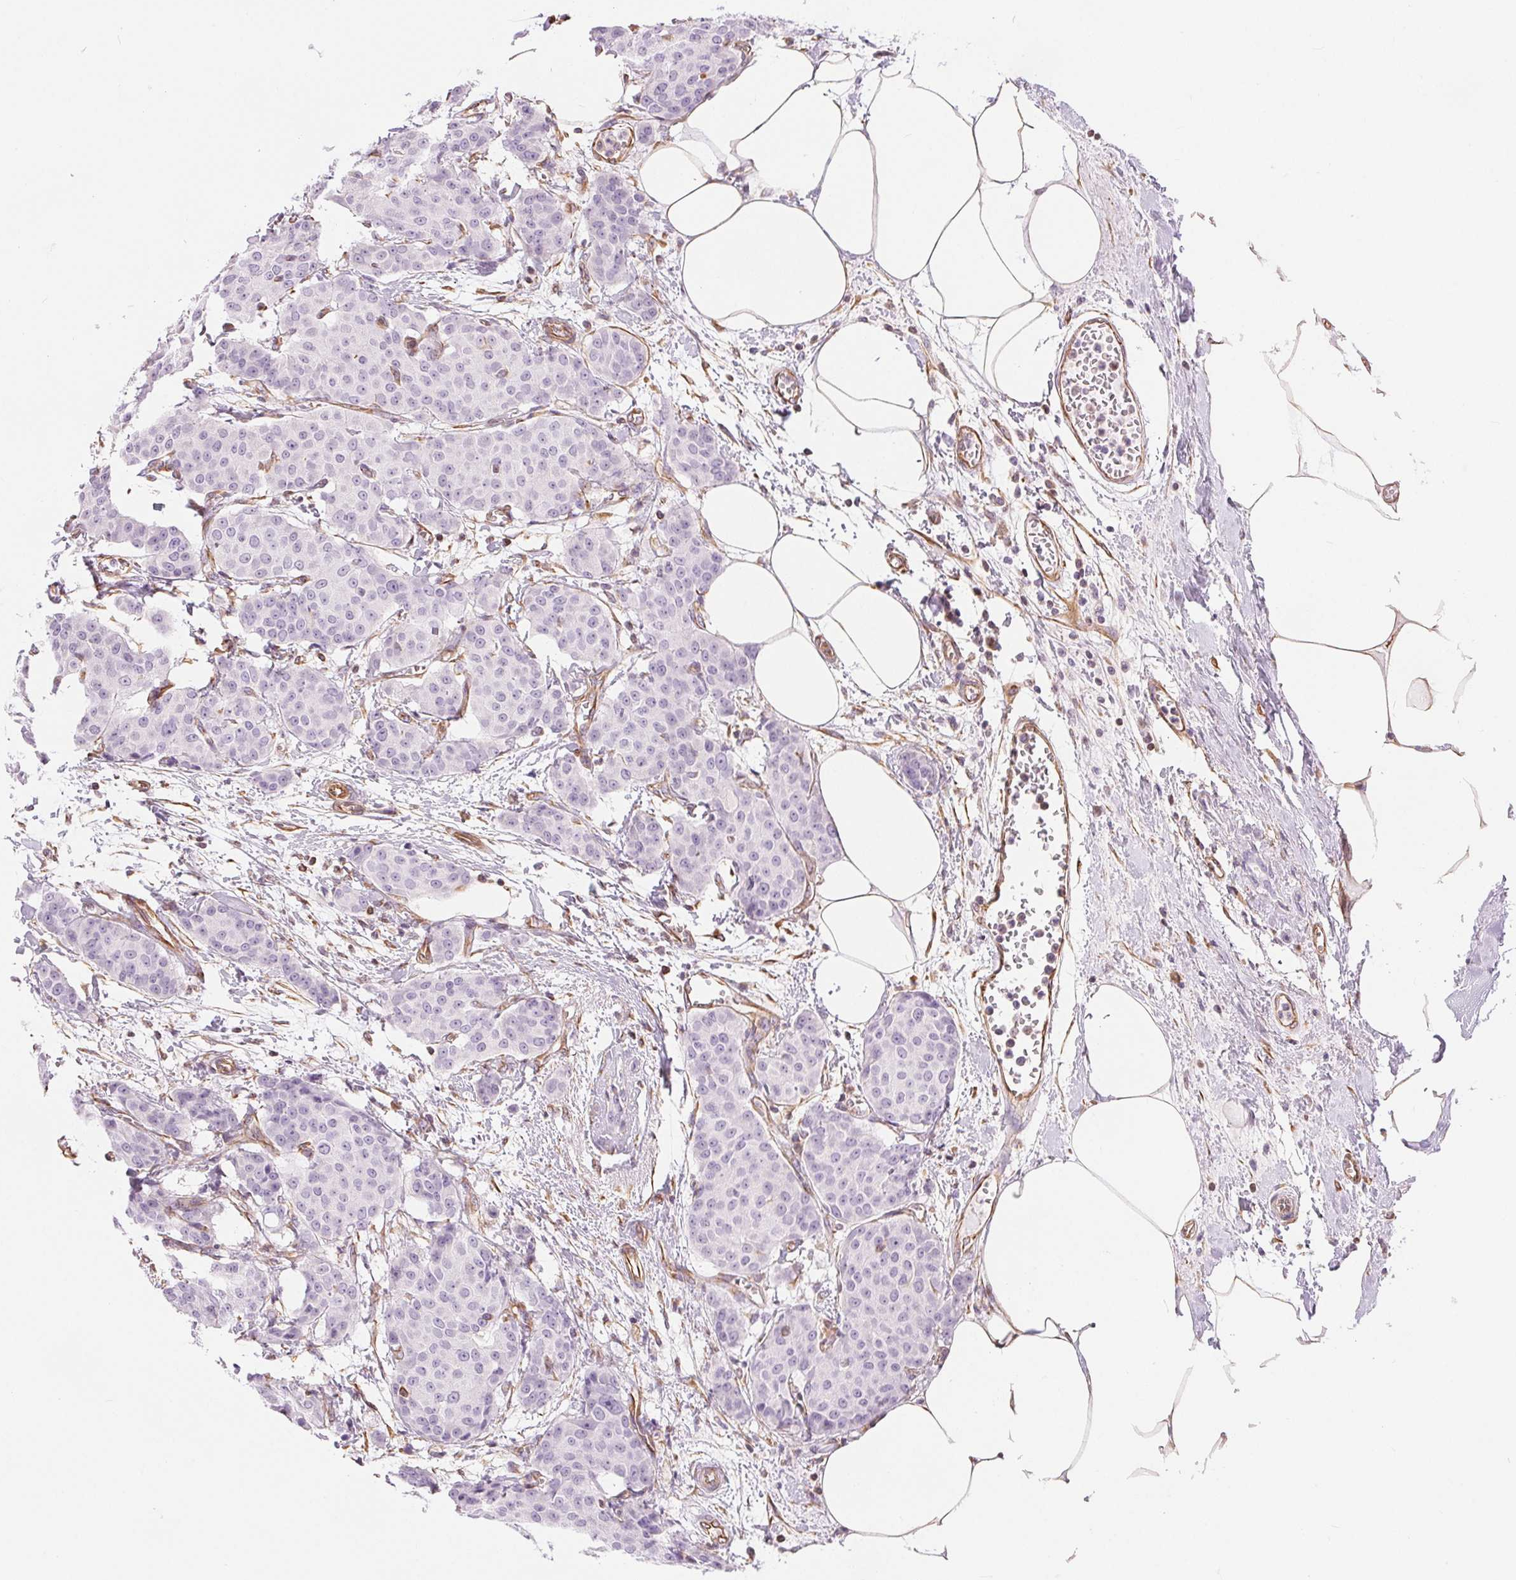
{"staining": {"intensity": "negative", "quantity": "none", "location": "none"}, "tissue": "breast cancer", "cell_type": "Tumor cells", "image_type": "cancer", "snomed": [{"axis": "morphology", "description": "Duct carcinoma"}, {"axis": "topography", "description": "Breast"}], "caption": "High power microscopy photomicrograph of an immunohistochemistry (IHC) micrograph of breast cancer, revealing no significant staining in tumor cells.", "gene": "GFAP", "patient": {"sex": "female", "age": 91}}